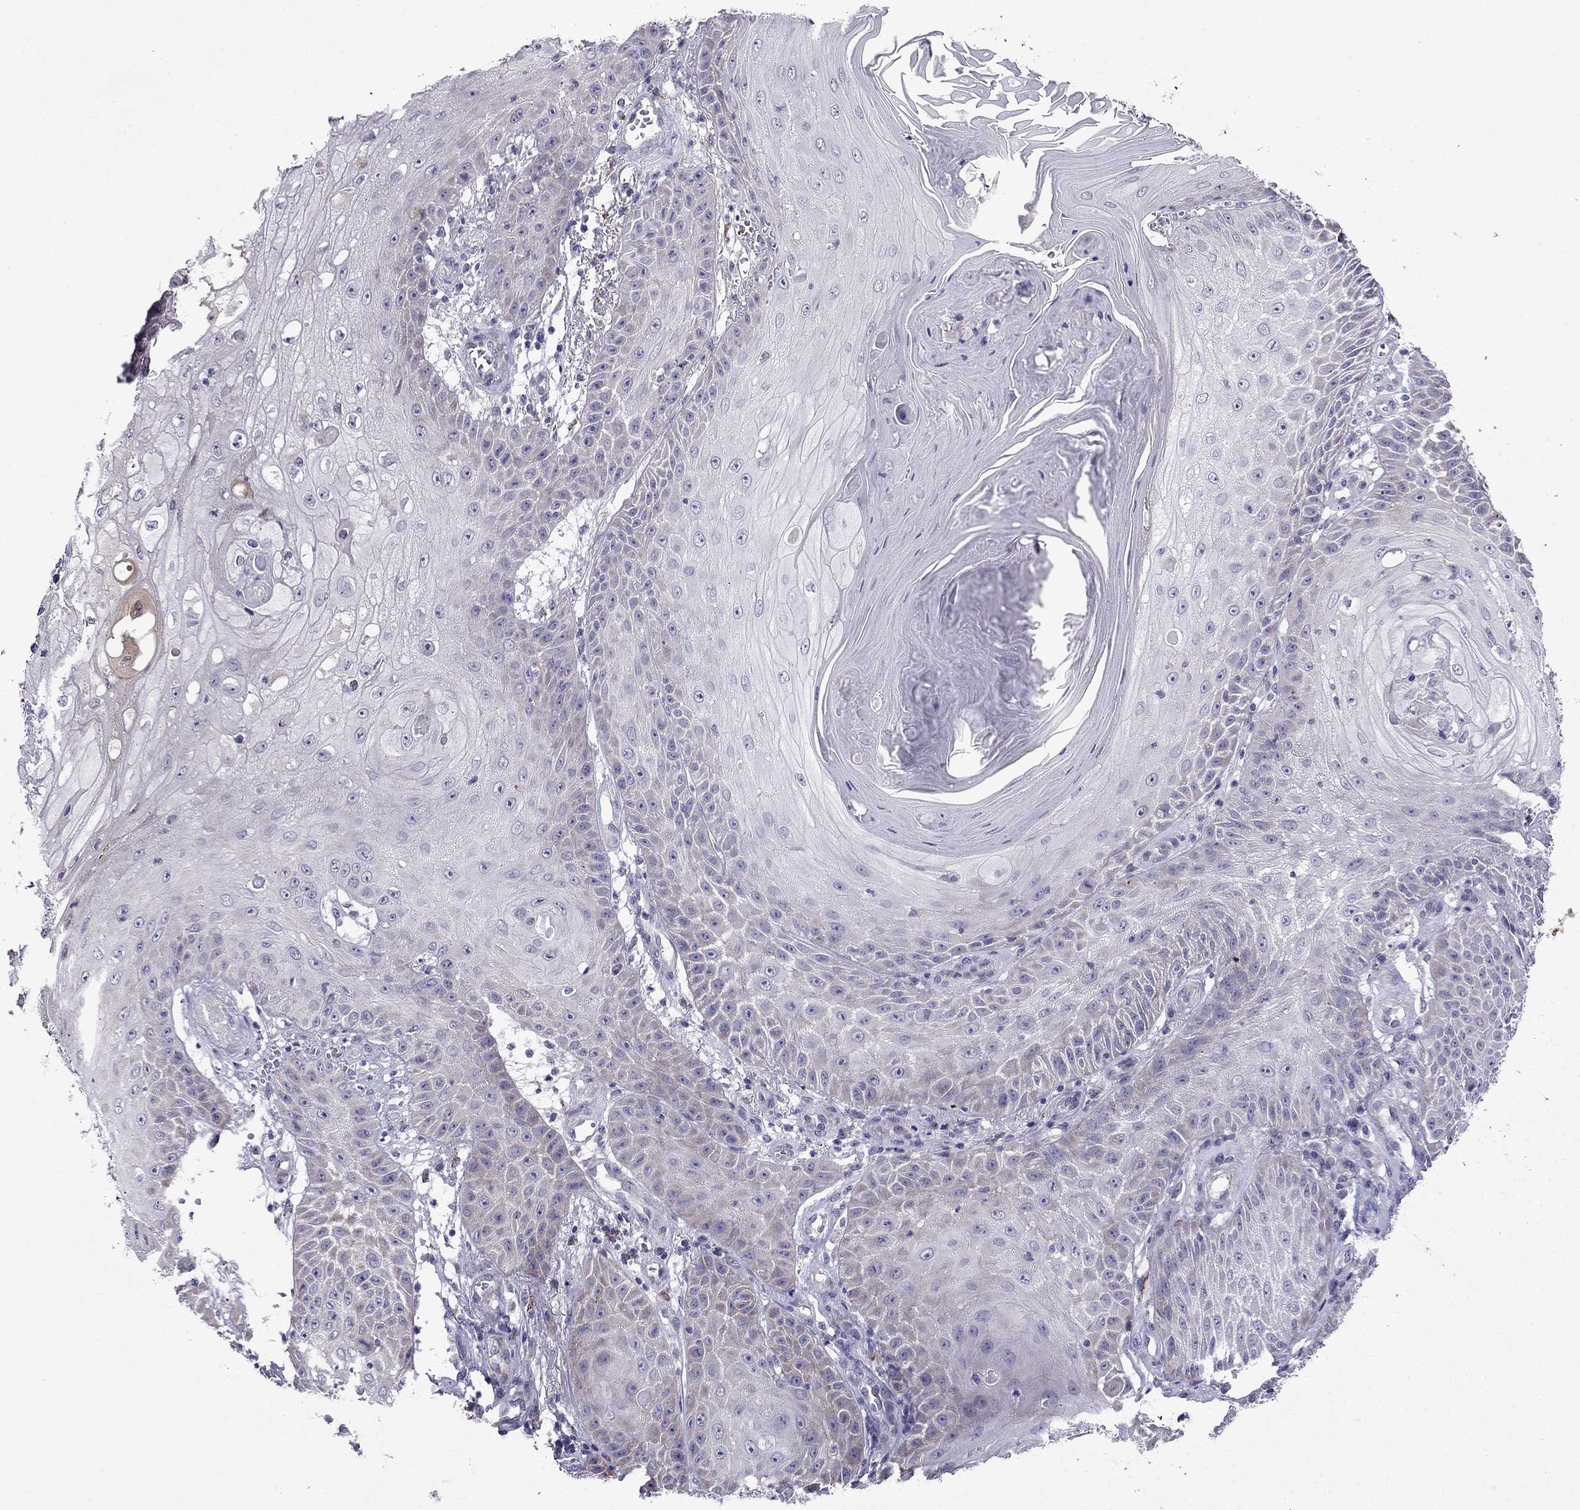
{"staining": {"intensity": "weak", "quantity": "<25%", "location": "cytoplasmic/membranous"}, "tissue": "skin cancer", "cell_type": "Tumor cells", "image_type": "cancer", "snomed": [{"axis": "morphology", "description": "Squamous cell carcinoma, NOS"}, {"axis": "topography", "description": "Skin"}], "caption": "Histopathology image shows no significant protein staining in tumor cells of skin cancer. (Immunohistochemistry, brightfield microscopy, high magnification).", "gene": "PI16", "patient": {"sex": "male", "age": 70}}